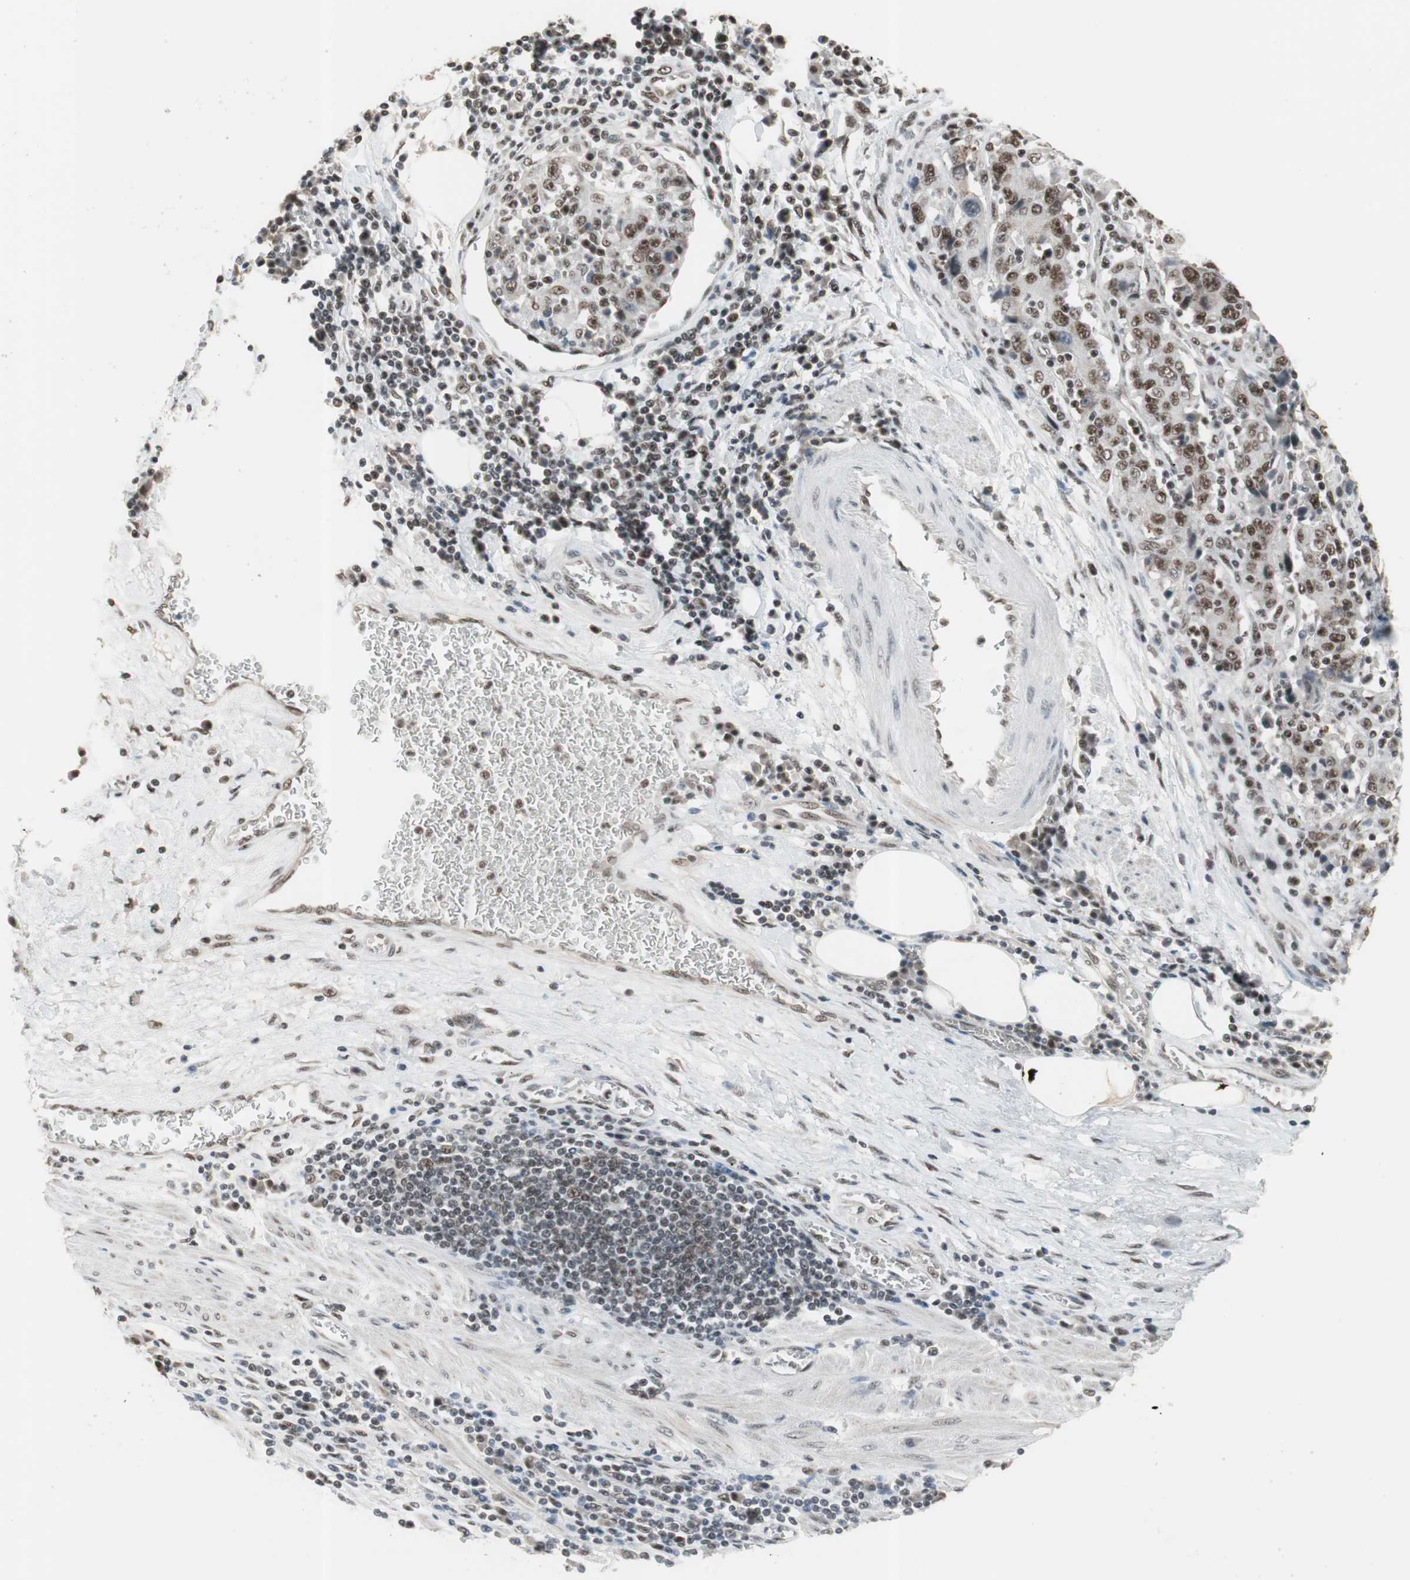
{"staining": {"intensity": "strong", "quantity": ">75%", "location": "nuclear"}, "tissue": "stomach cancer", "cell_type": "Tumor cells", "image_type": "cancer", "snomed": [{"axis": "morphology", "description": "Normal tissue, NOS"}, {"axis": "morphology", "description": "Adenocarcinoma, NOS"}, {"axis": "topography", "description": "Stomach, upper"}, {"axis": "topography", "description": "Stomach"}], "caption": "Adenocarcinoma (stomach) tissue shows strong nuclear staining in approximately >75% of tumor cells, visualized by immunohistochemistry. (Brightfield microscopy of DAB IHC at high magnification).", "gene": "RTF1", "patient": {"sex": "male", "age": 59}}